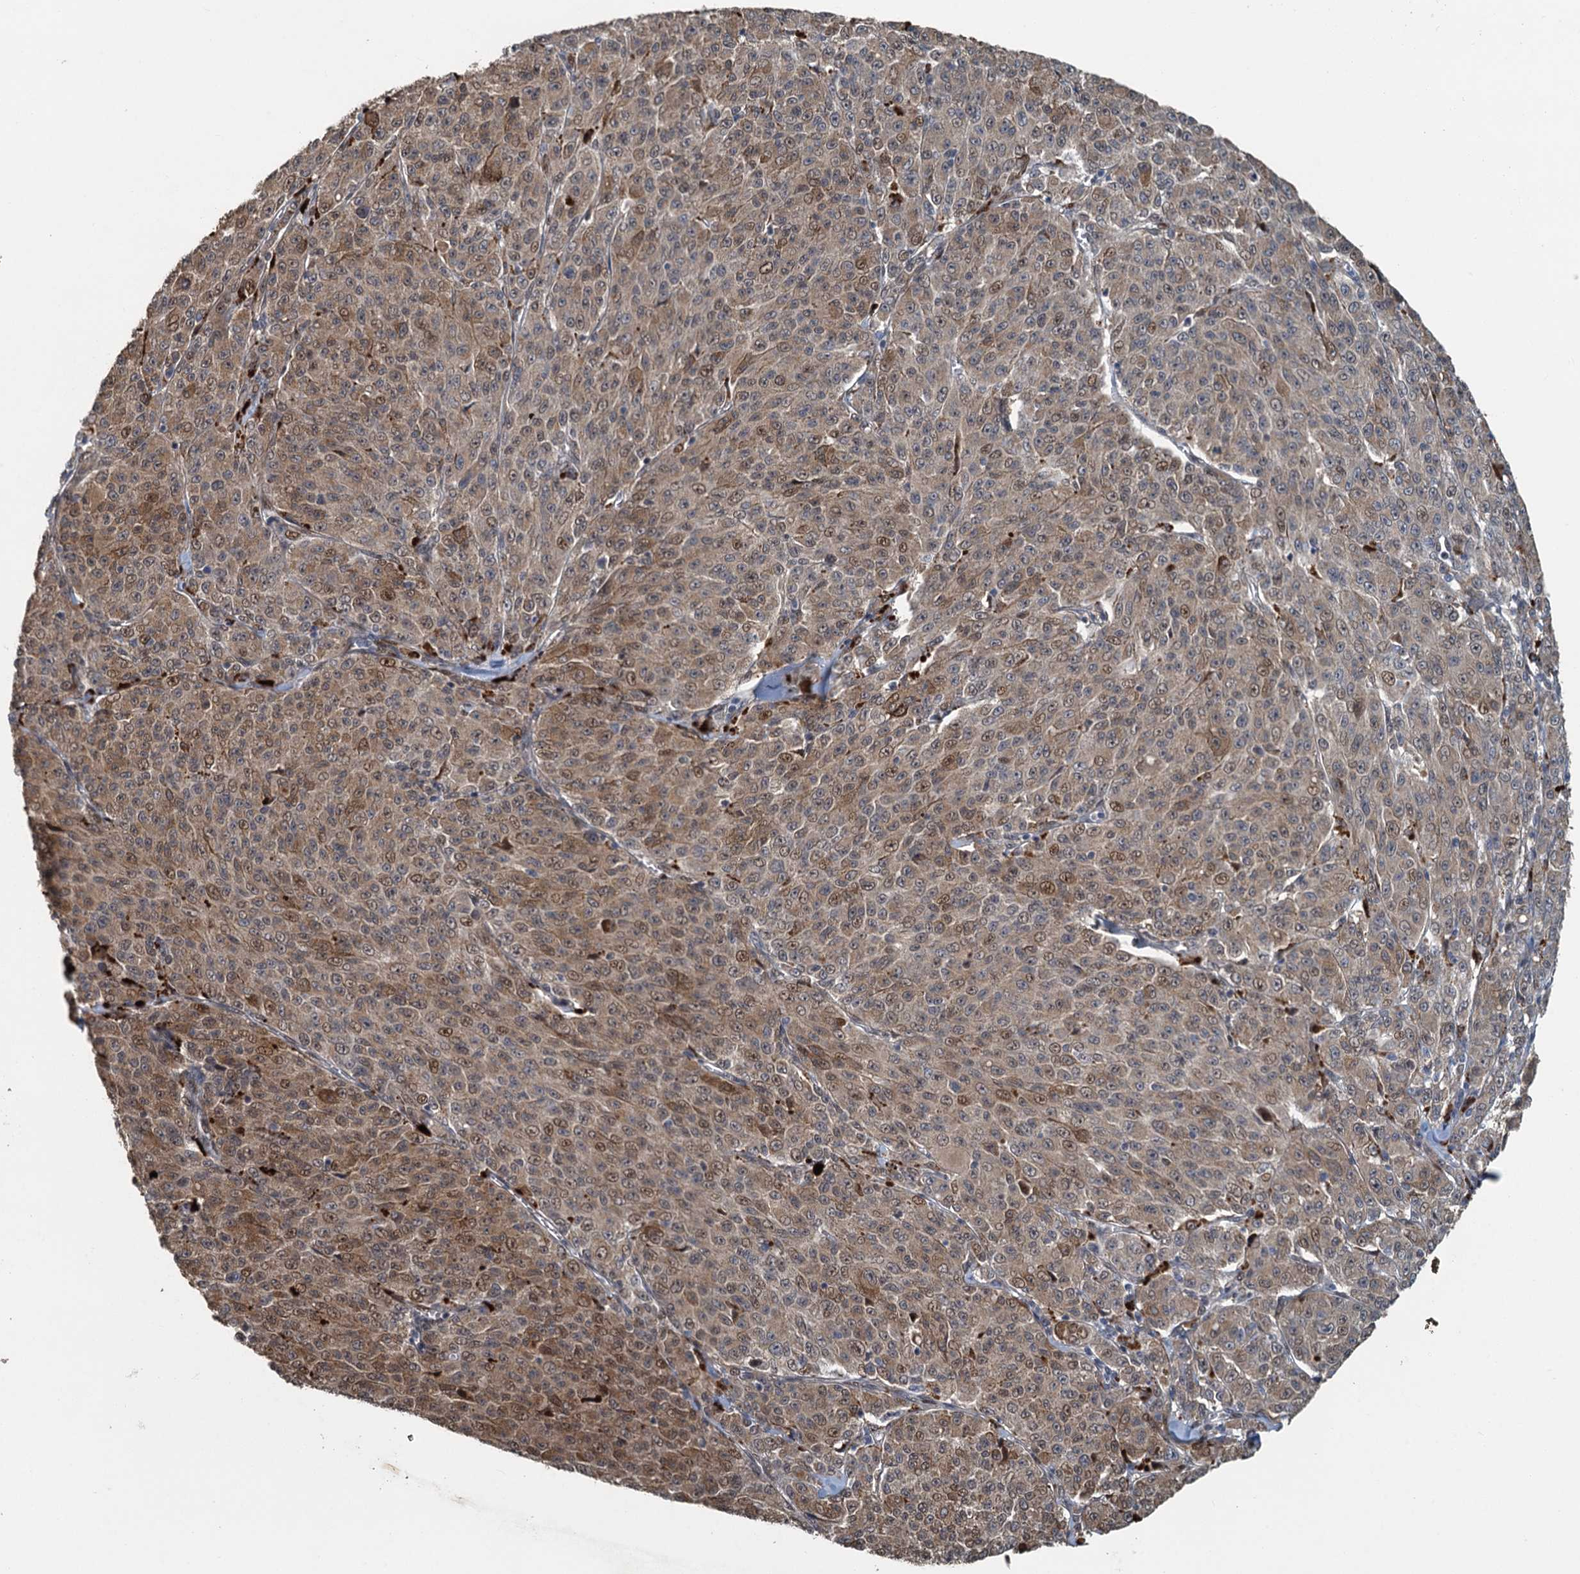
{"staining": {"intensity": "moderate", "quantity": ">75%", "location": "cytoplasmic/membranous,nuclear"}, "tissue": "melanoma", "cell_type": "Tumor cells", "image_type": "cancer", "snomed": [{"axis": "morphology", "description": "Malignant melanoma, NOS"}, {"axis": "topography", "description": "Skin"}], "caption": "Brown immunohistochemical staining in human melanoma demonstrates moderate cytoplasmic/membranous and nuclear expression in approximately >75% of tumor cells.", "gene": "AGRN", "patient": {"sex": "female", "age": 52}}